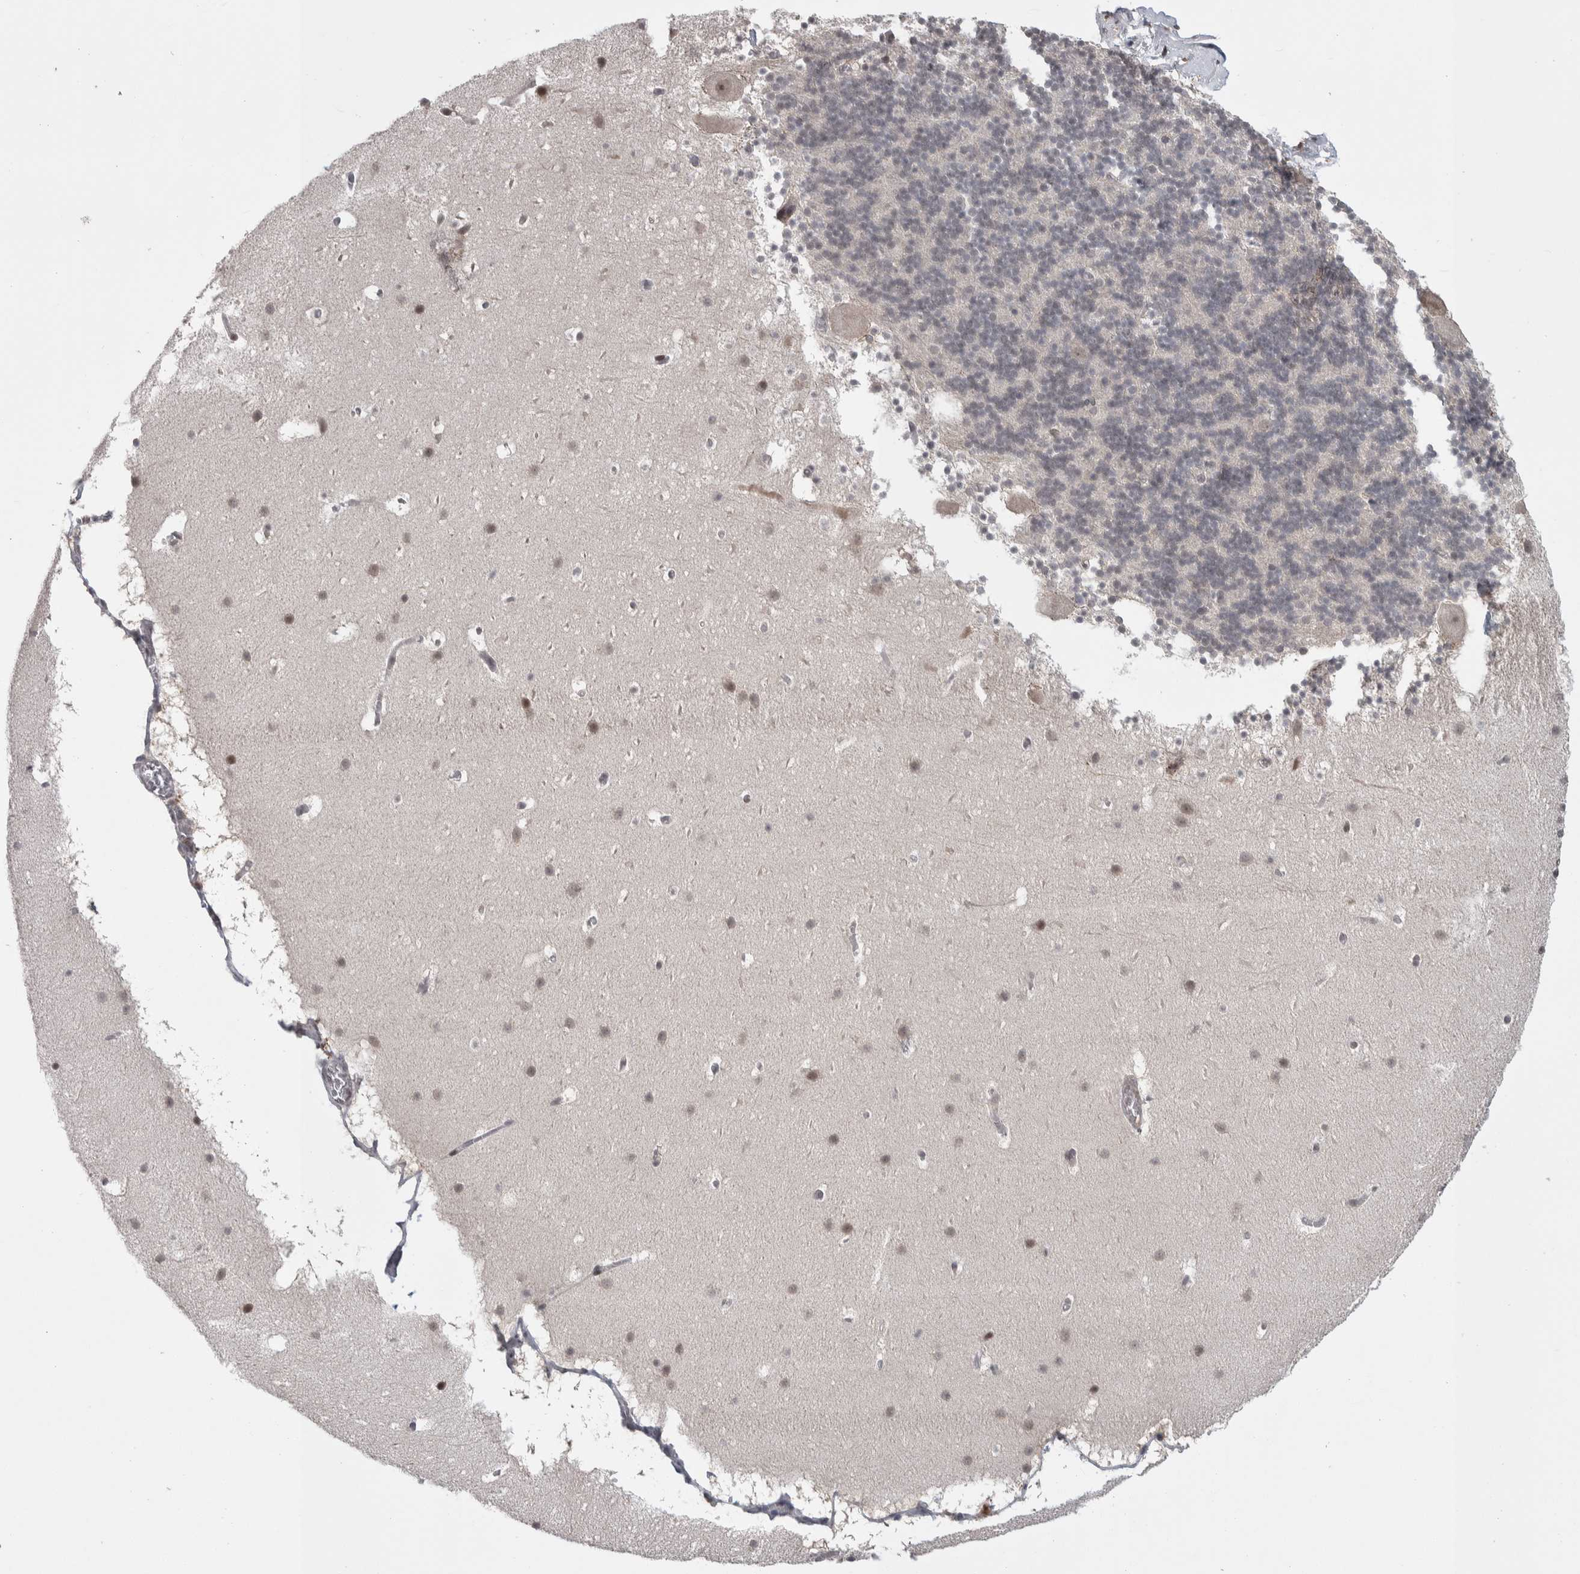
{"staining": {"intensity": "negative", "quantity": "none", "location": "none"}, "tissue": "cerebellum", "cell_type": "Cells in granular layer", "image_type": "normal", "snomed": [{"axis": "morphology", "description": "Normal tissue, NOS"}, {"axis": "topography", "description": "Cerebellum"}], "caption": "There is no significant staining in cells in granular layer of cerebellum. (DAB (3,3'-diaminobenzidine) immunohistochemistry visualized using brightfield microscopy, high magnification).", "gene": "ZSCAN21", "patient": {"sex": "male", "age": 45}}